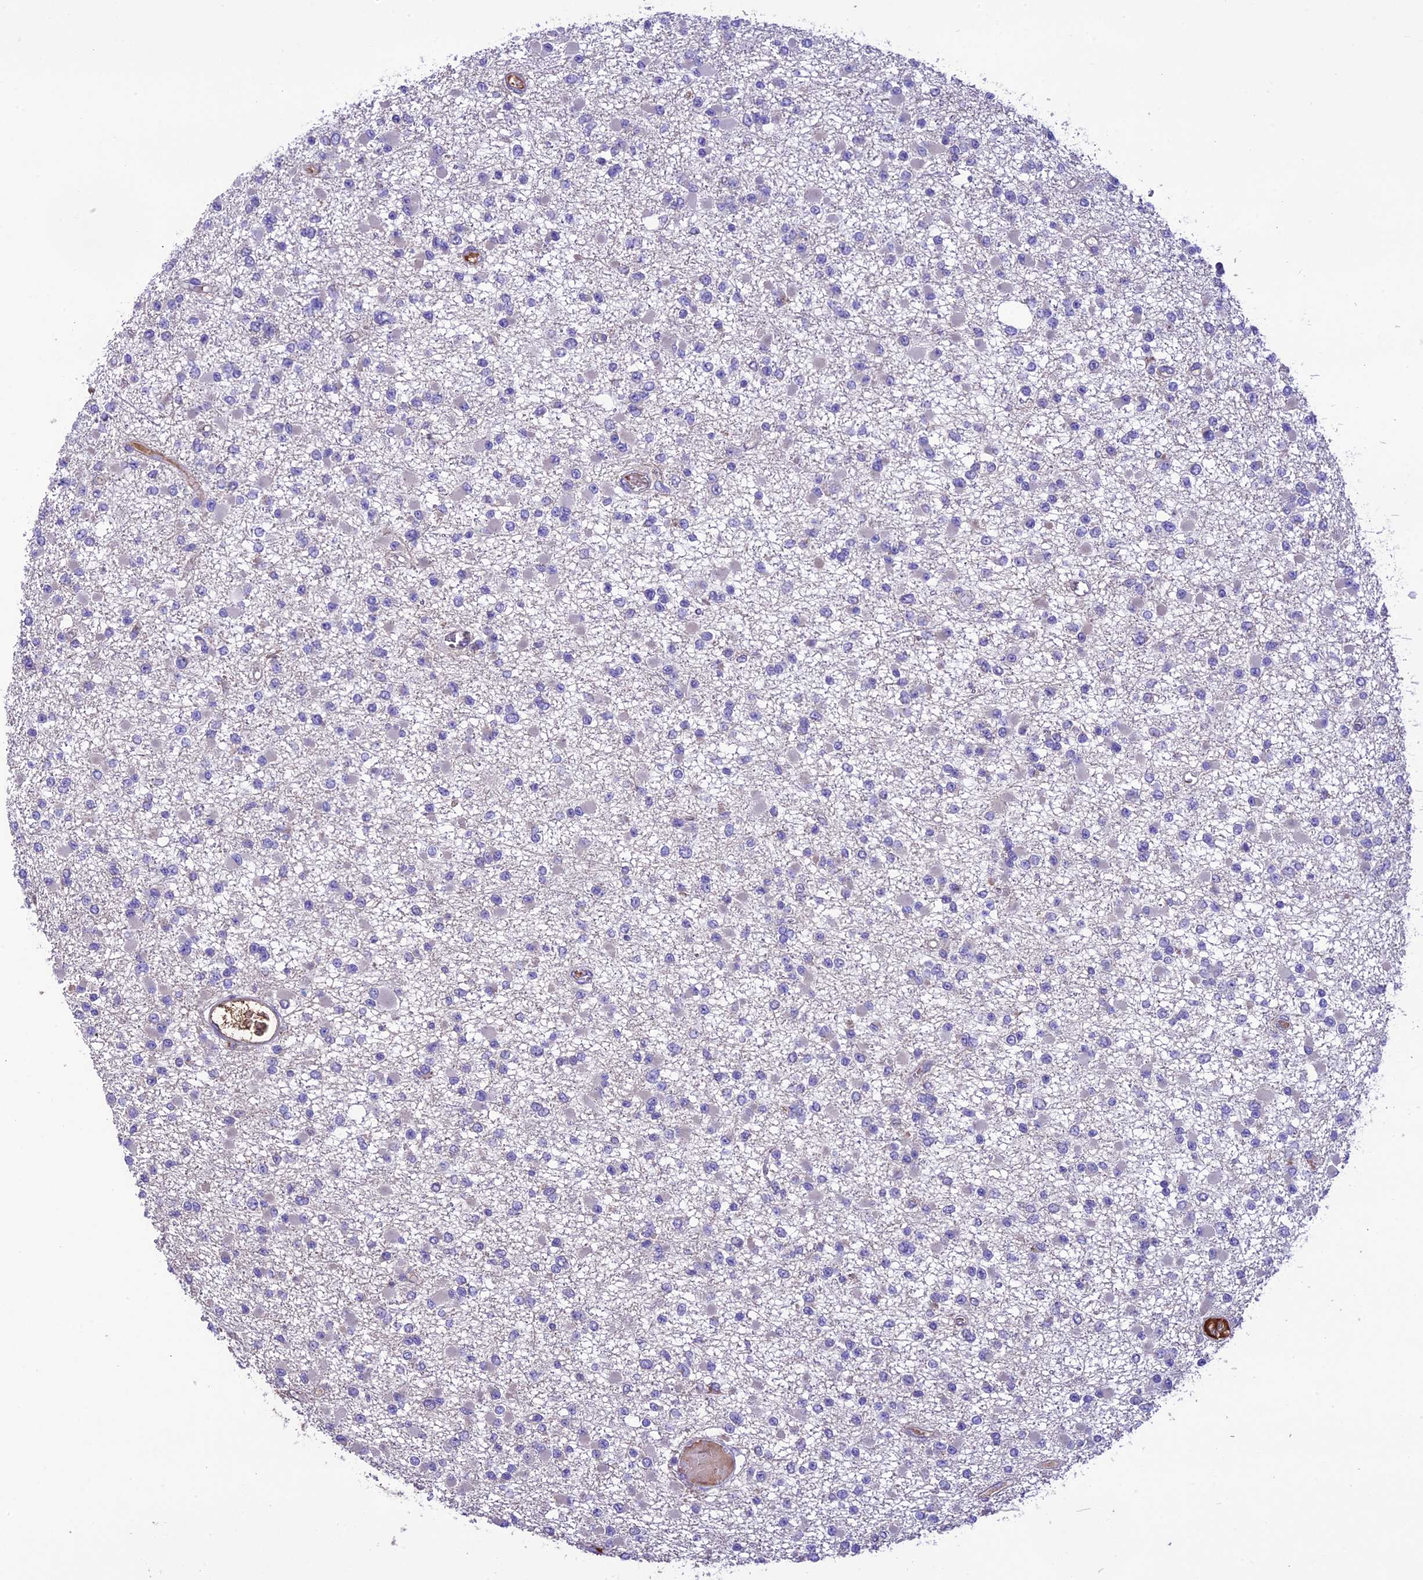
{"staining": {"intensity": "negative", "quantity": "none", "location": "none"}, "tissue": "glioma", "cell_type": "Tumor cells", "image_type": "cancer", "snomed": [{"axis": "morphology", "description": "Glioma, malignant, Low grade"}, {"axis": "topography", "description": "Brain"}], "caption": "Image shows no protein positivity in tumor cells of glioma tissue. Nuclei are stained in blue.", "gene": "TCP11L2", "patient": {"sex": "female", "age": 22}}